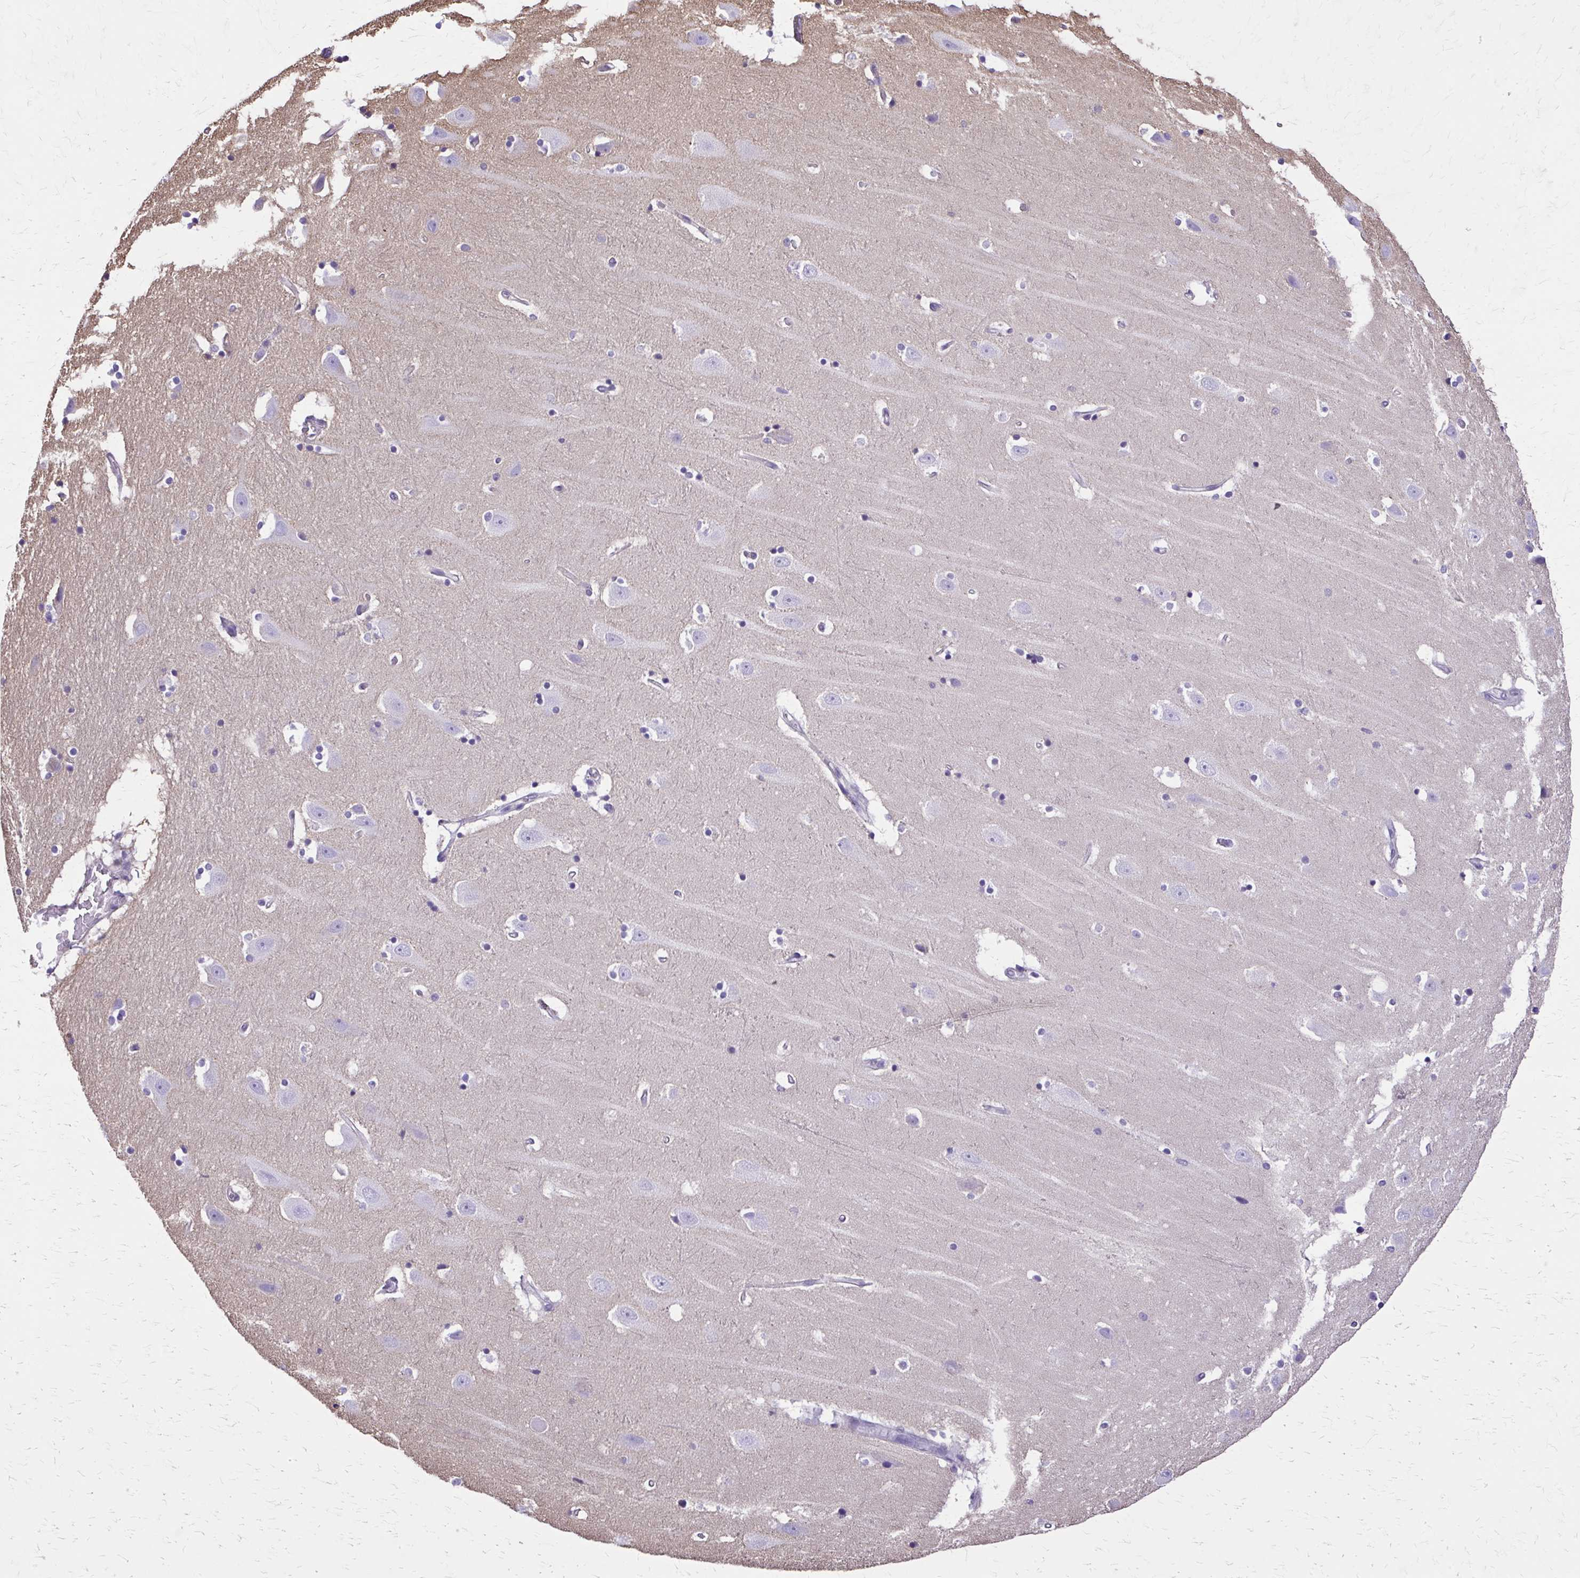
{"staining": {"intensity": "negative", "quantity": "none", "location": "none"}, "tissue": "hippocampus", "cell_type": "Glial cells", "image_type": "normal", "snomed": [{"axis": "morphology", "description": "Normal tissue, NOS"}, {"axis": "topography", "description": "Hippocampus"}], "caption": "Immunohistochemistry (IHC) image of unremarkable hippocampus: human hippocampus stained with DAB (3,3'-diaminobenzidine) displays no significant protein expression in glial cells.", "gene": "RUNDC3B", "patient": {"sex": "male", "age": 63}}